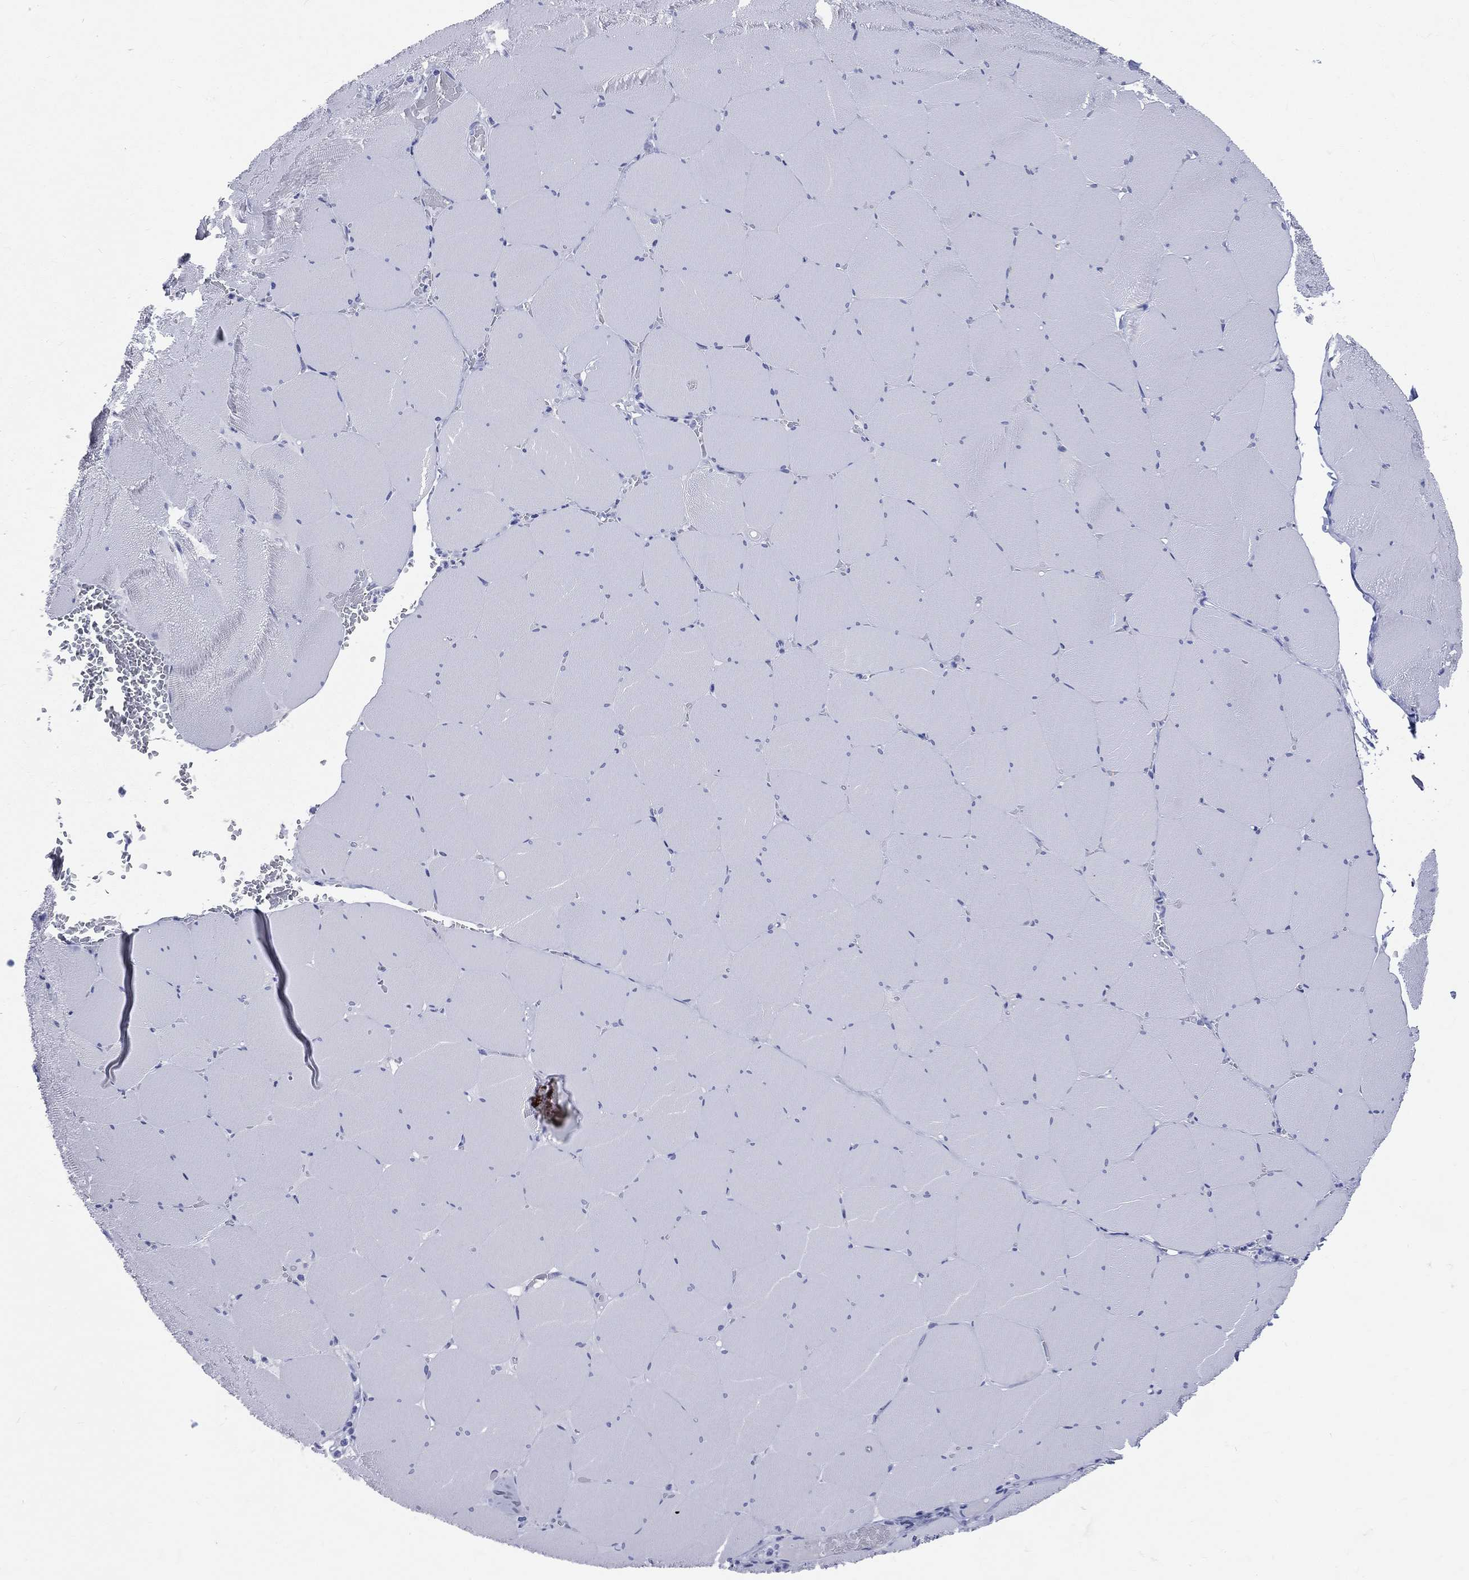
{"staining": {"intensity": "negative", "quantity": "none", "location": "none"}, "tissue": "skeletal muscle", "cell_type": "Myocytes", "image_type": "normal", "snomed": [{"axis": "morphology", "description": "Normal tissue, NOS"}, {"axis": "morphology", "description": "Malignant melanoma, Metastatic site"}, {"axis": "topography", "description": "Skeletal muscle"}], "caption": "This photomicrograph is of unremarkable skeletal muscle stained with immunohistochemistry to label a protein in brown with the nuclei are counter-stained blue. There is no staining in myocytes. (Brightfield microscopy of DAB immunohistochemistry (IHC) at high magnification).", "gene": "CYLC1", "patient": {"sex": "male", "age": 50}}